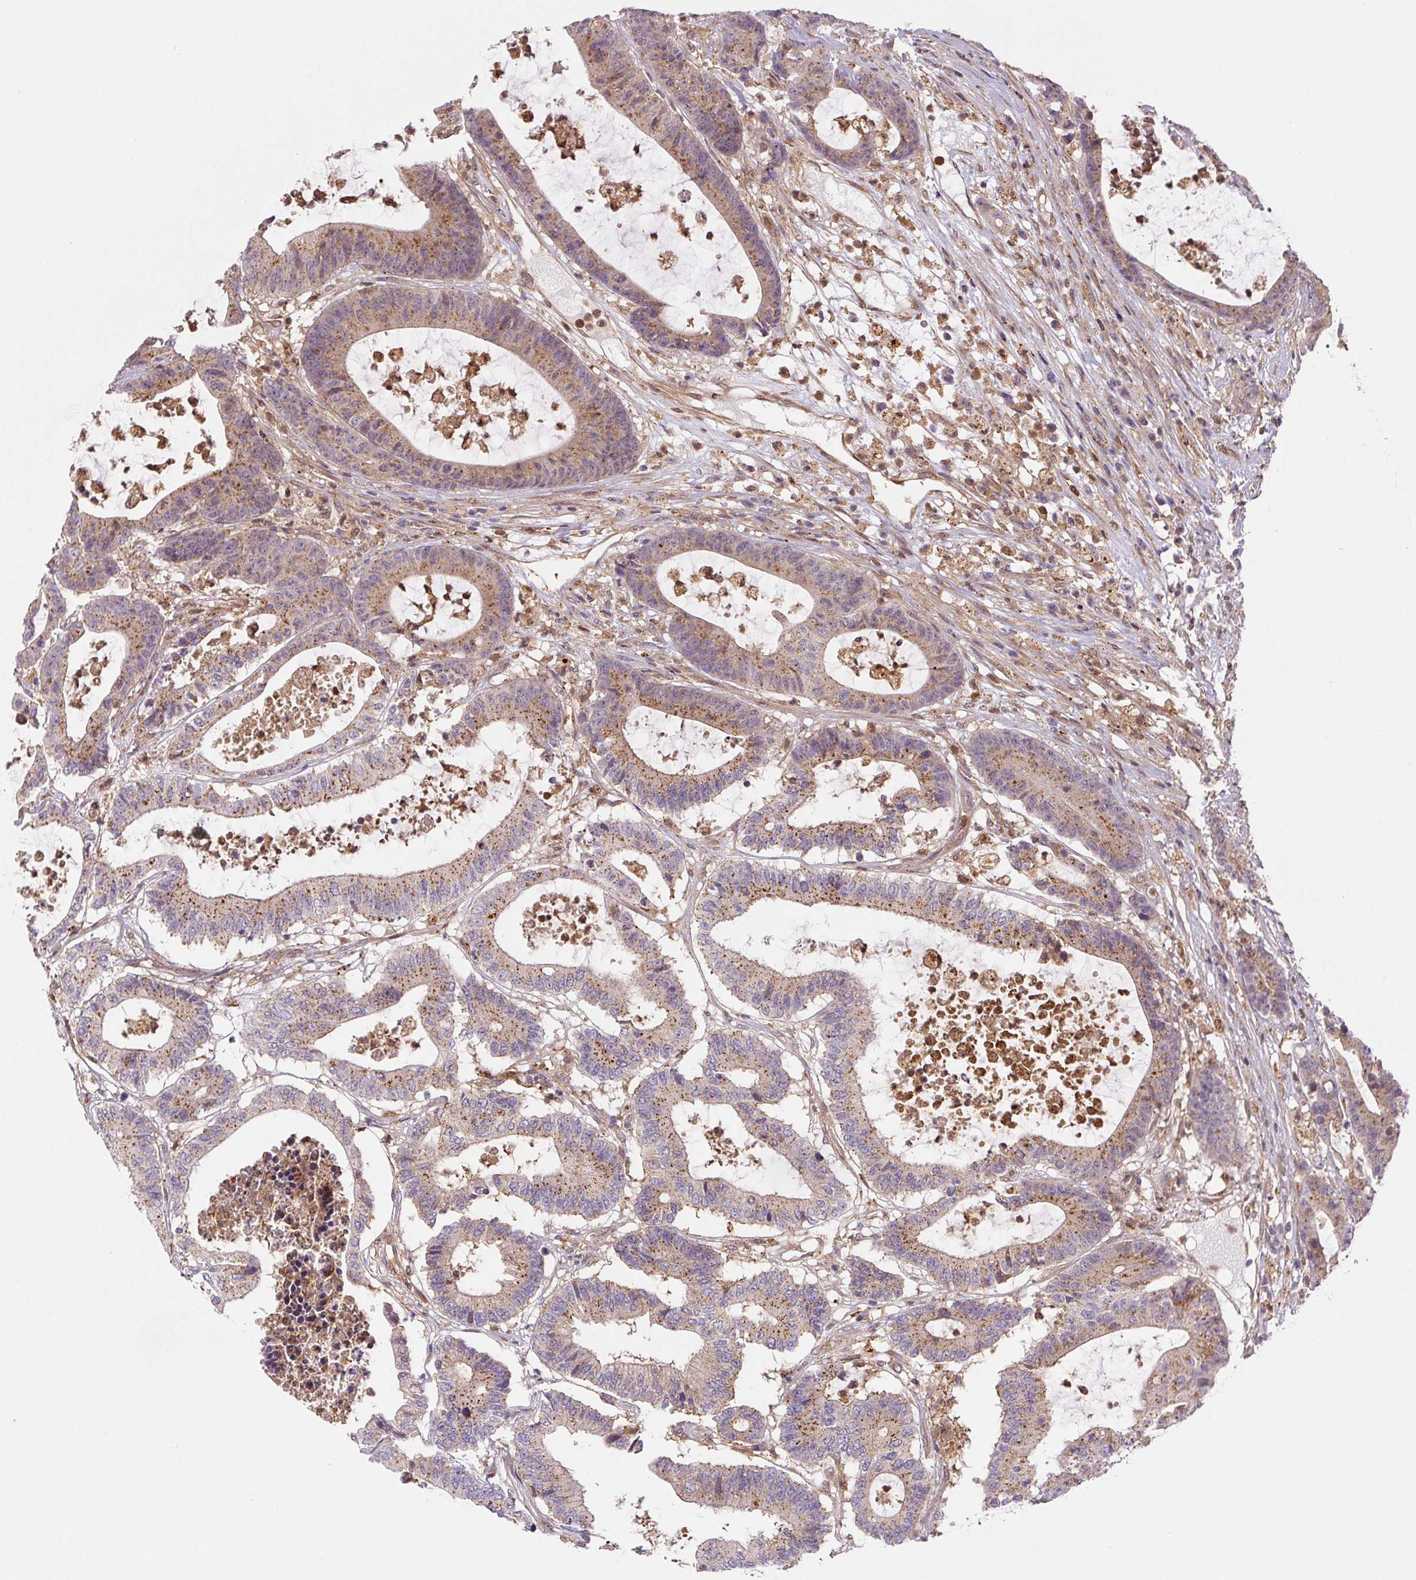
{"staining": {"intensity": "moderate", "quantity": ">75%", "location": "cytoplasmic/membranous"}, "tissue": "colorectal cancer", "cell_type": "Tumor cells", "image_type": "cancer", "snomed": [{"axis": "morphology", "description": "Adenocarcinoma, NOS"}, {"axis": "topography", "description": "Colon"}], "caption": "Colorectal cancer (adenocarcinoma) stained for a protein (brown) demonstrates moderate cytoplasmic/membranous positive positivity in about >75% of tumor cells.", "gene": "ZSWIM7", "patient": {"sex": "female", "age": 84}}